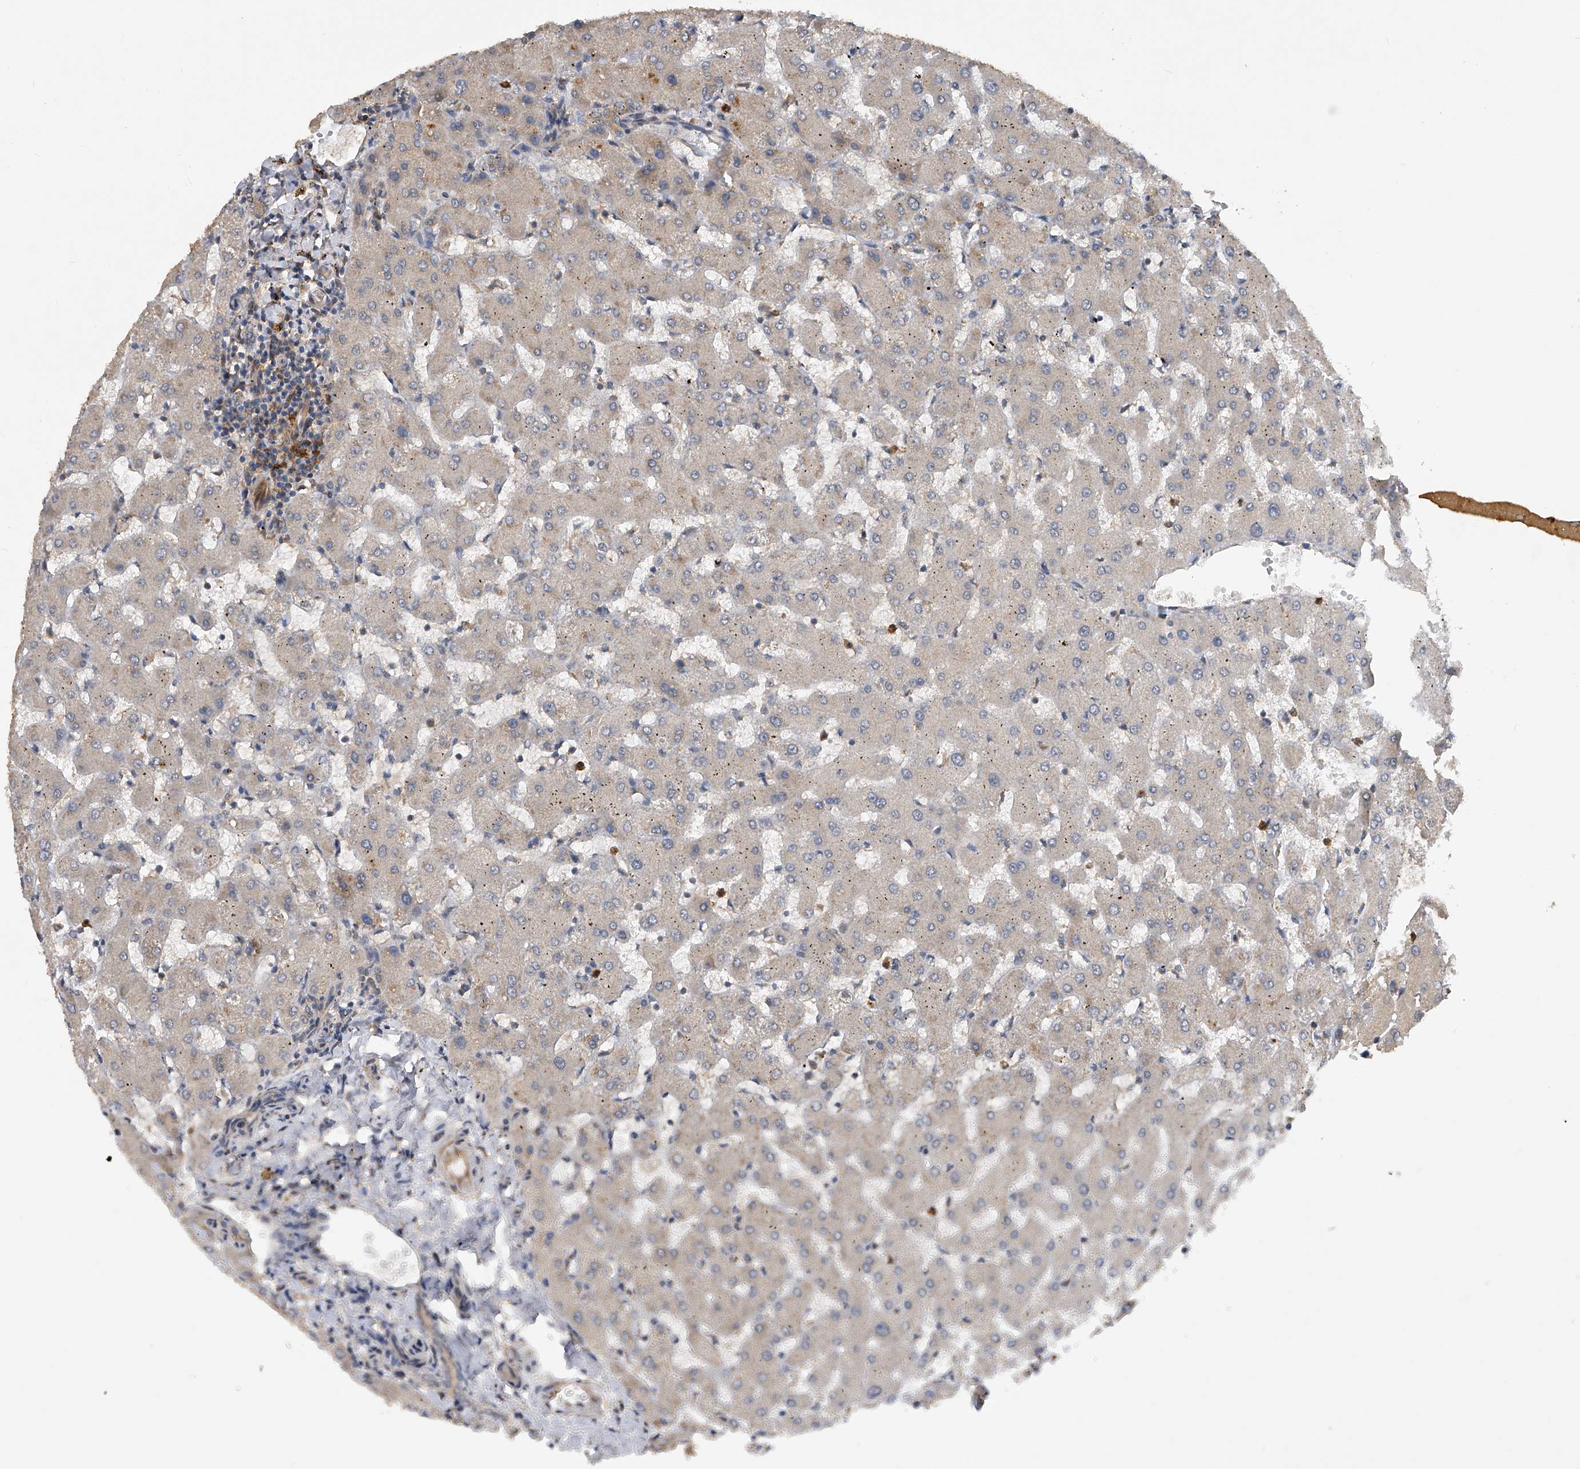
{"staining": {"intensity": "weak", "quantity": ">75%", "location": "cytoplasmic/membranous"}, "tissue": "liver", "cell_type": "Cholangiocytes", "image_type": "normal", "snomed": [{"axis": "morphology", "description": "Normal tissue, NOS"}, {"axis": "topography", "description": "Liver"}], "caption": "Weak cytoplasmic/membranous expression is appreciated in about >75% of cholangiocytes in normal liver. (DAB (3,3'-diaminobenzidine) IHC with brightfield microscopy, high magnification).", "gene": "PTPRA", "patient": {"sex": "female", "age": 63}}